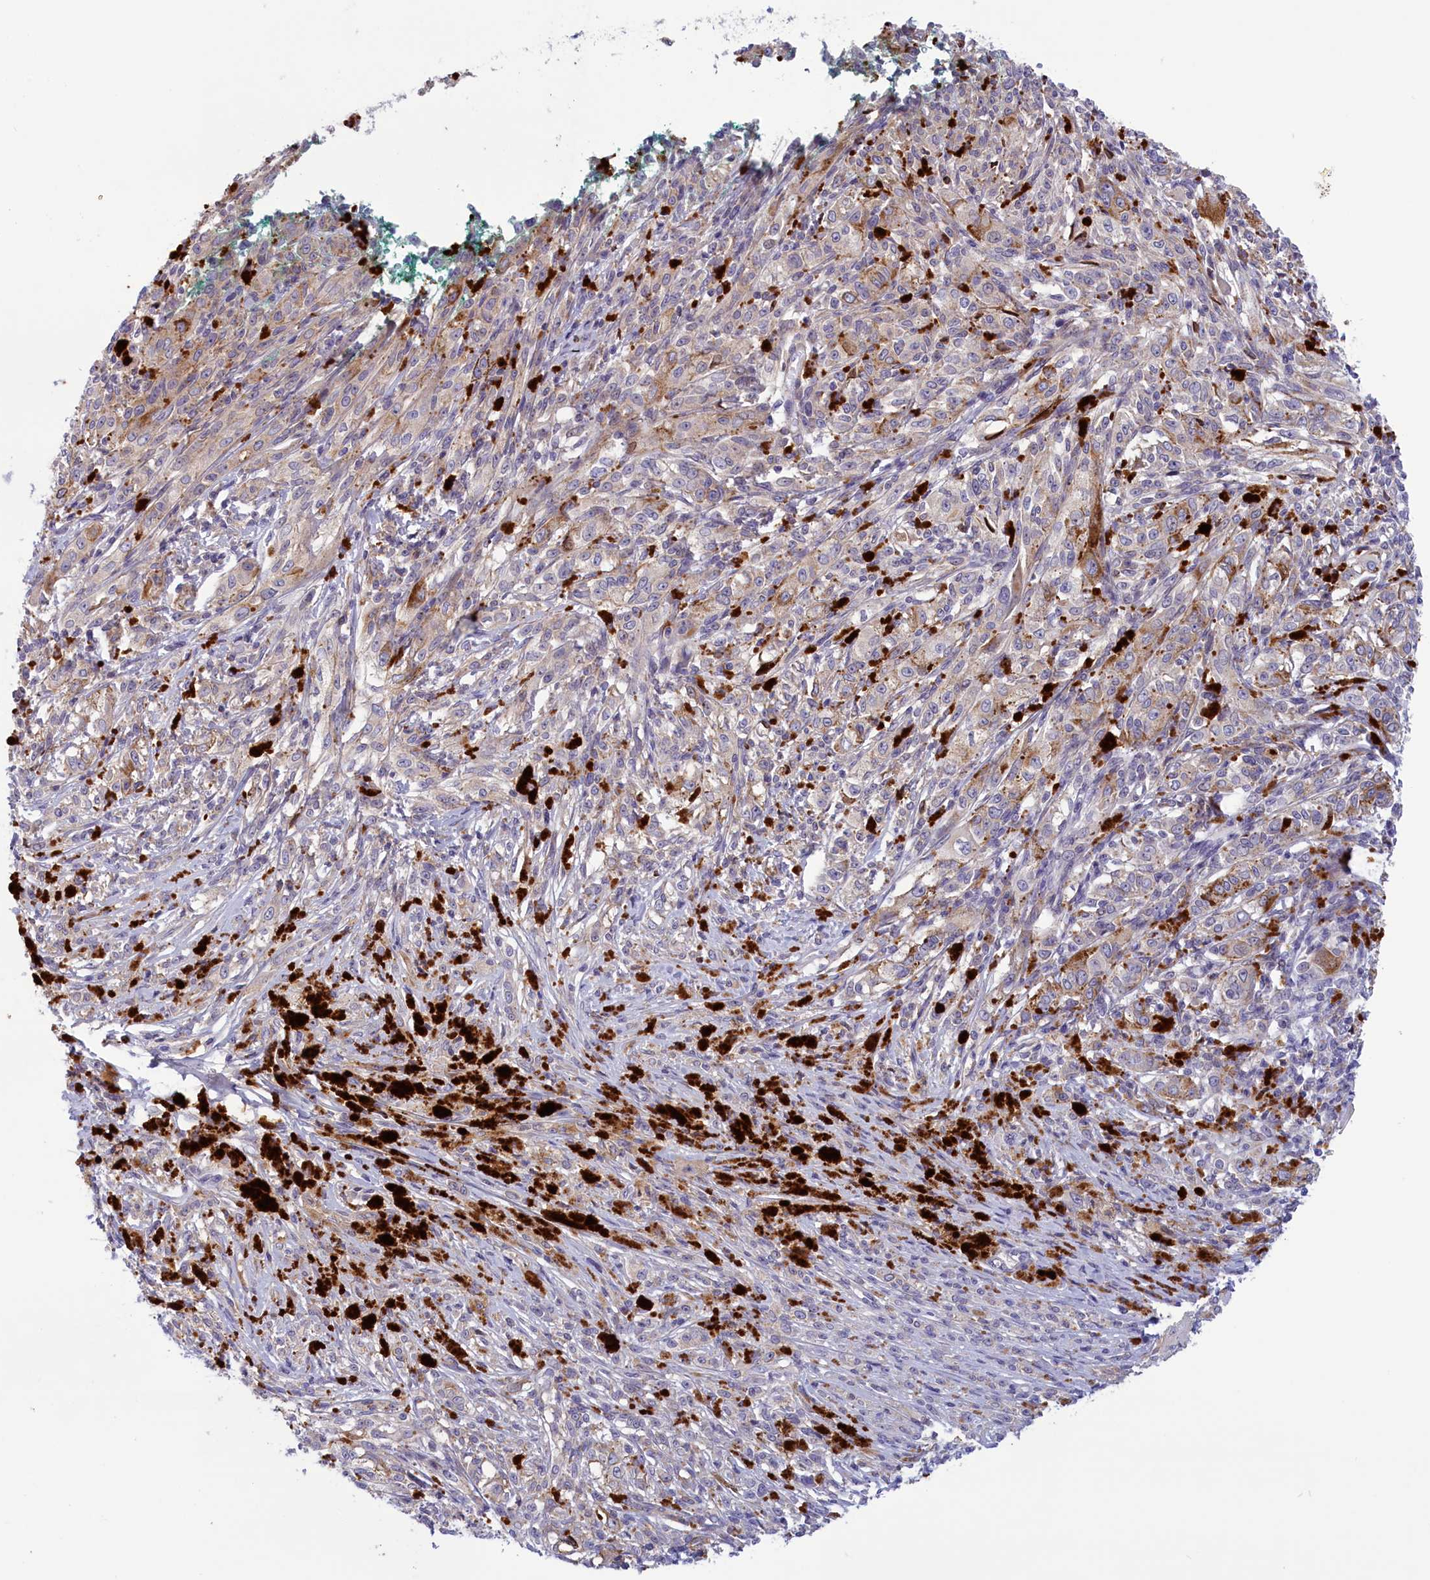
{"staining": {"intensity": "negative", "quantity": "none", "location": "none"}, "tissue": "melanoma", "cell_type": "Tumor cells", "image_type": "cancer", "snomed": [{"axis": "morphology", "description": "Malignant melanoma, NOS"}, {"axis": "topography", "description": "Skin"}], "caption": "Tumor cells are negative for brown protein staining in melanoma.", "gene": "CORO2A", "patient": {"sex": "female", "age": 52}}